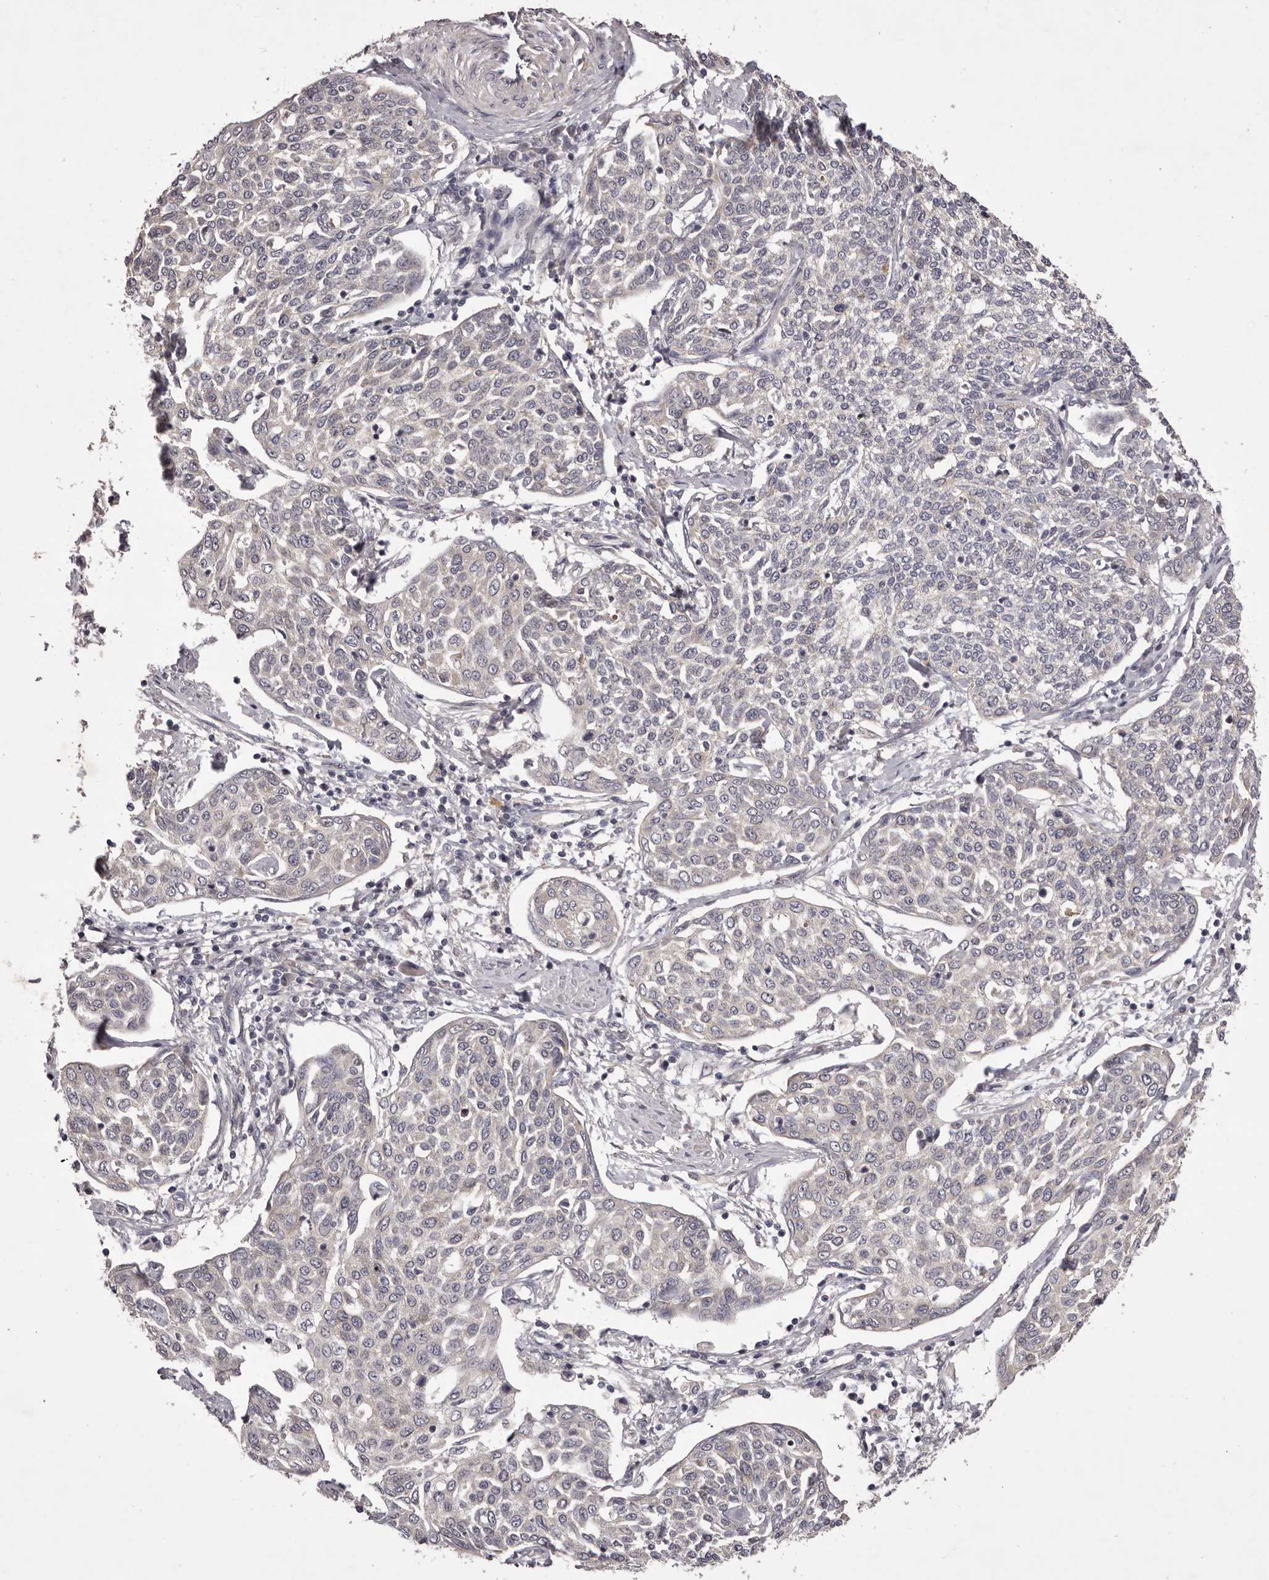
{"staining": {"intensity": "negative", "quantity": "none", "location": "none"}, "tissue": "cervical cancer", "cell_type": "Tumor cells", "image_type": "cancer", "snomed": [{"axis": "morphology", "description": "Squamous cell carcinoma, NOS"}, {"axis": "topography", "description": "Cervix"}], "caption": "Squamous cell carcinoma (cervical) stained for a protein using IHC exhibits no staining tumor cells.", "gene": "PNRC1", "patient": {"sex": "female", "age": 34}}